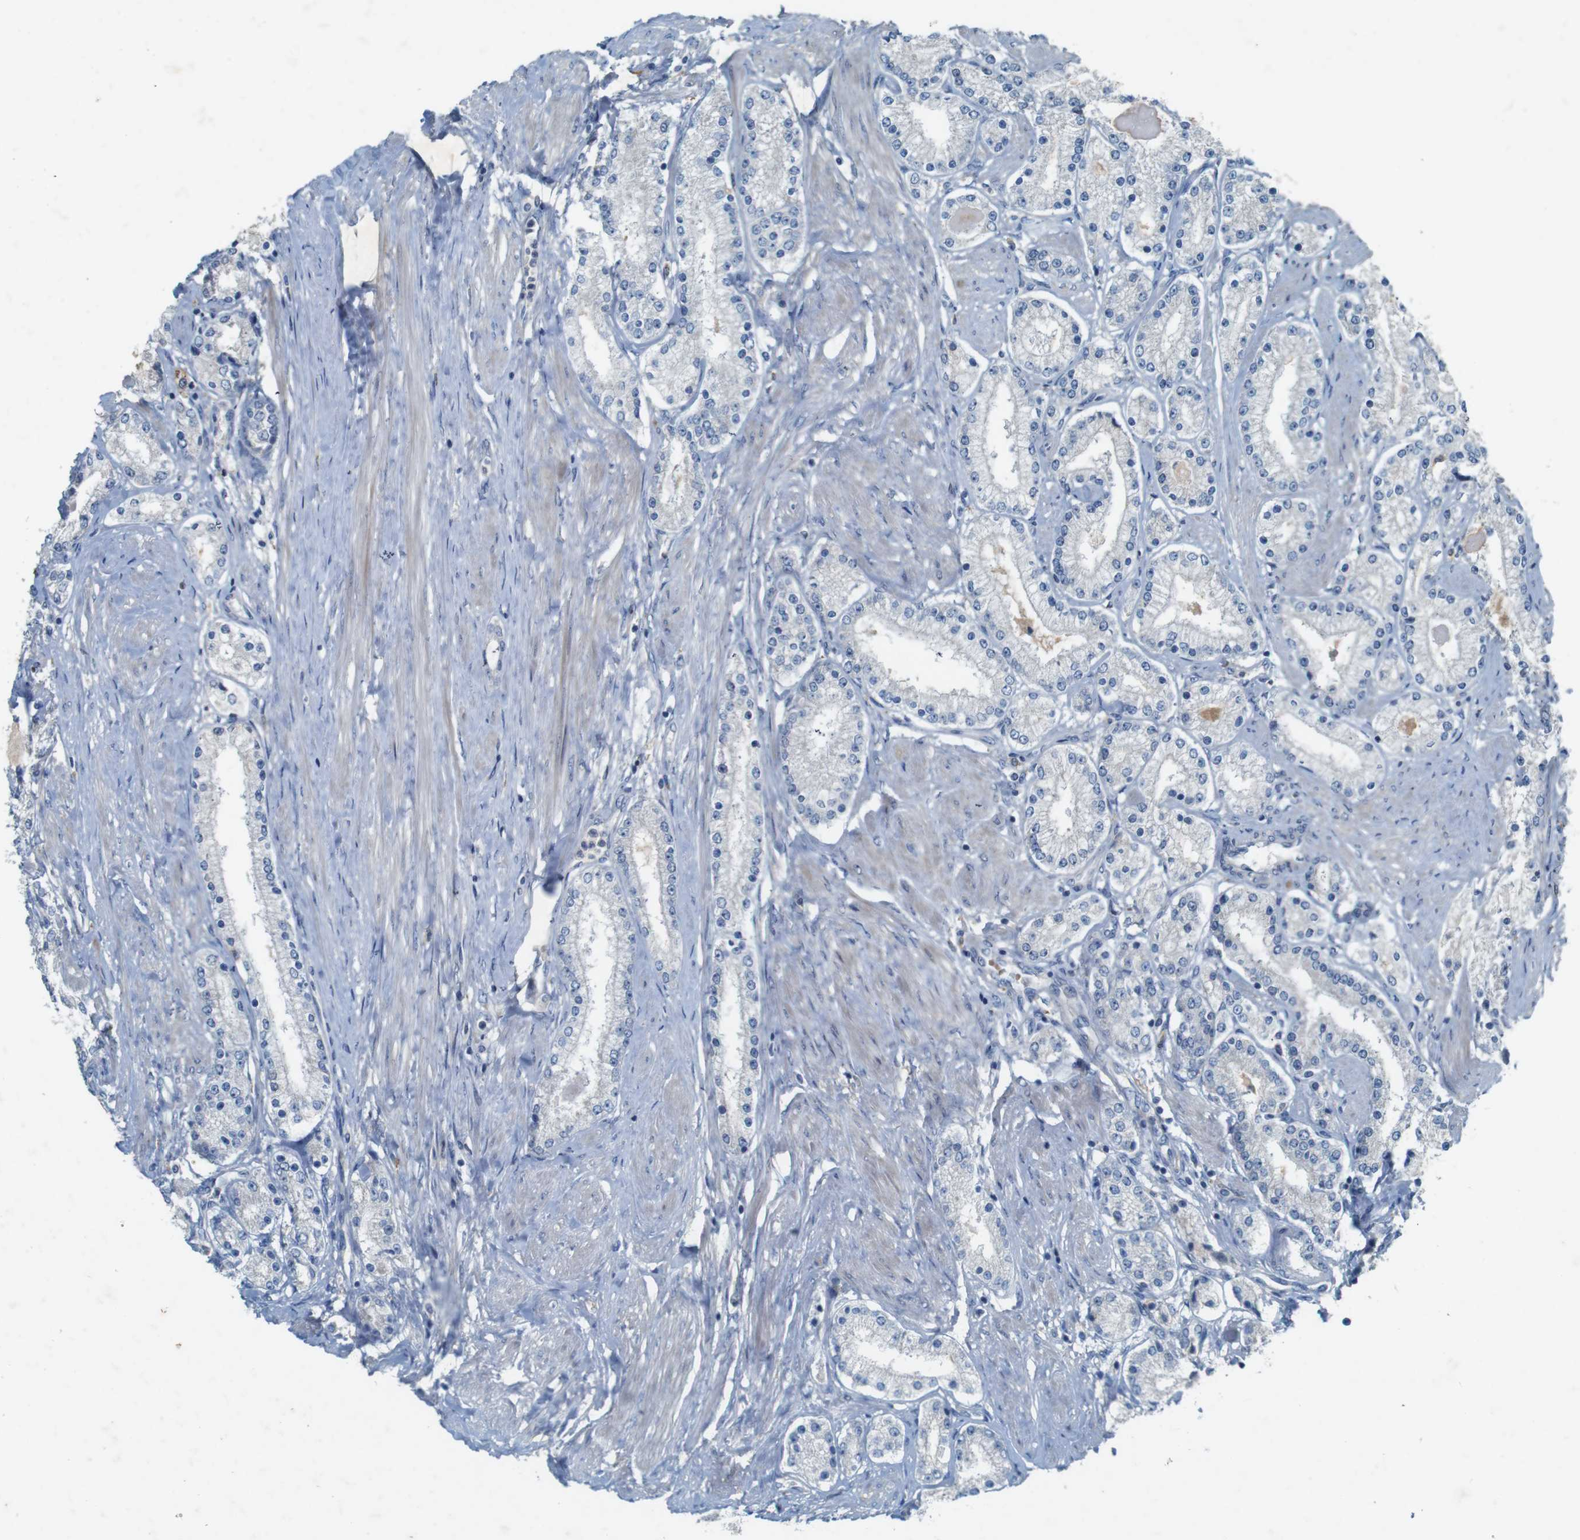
{"staining": {"intensity": "negative", "quantity": "none", "location": "none"}, "tissue": "prostate cancer", "cell_type": "Tumor cells", "image_type": "cancer", "snomed": [{"axis": "morphology", "description": "Adenocarcinoma, Low grade"}, {"axis": "topography", "description": "Prostate"}], "caption": "High power microscopy photomicrograph of an immunohistochemistry micrograph of prostate low-grade adenocarcinoma, revealing no significant staining in tumor cells.", "gene": "MOGAT3", "patient": {"sex": "male", "age": 63}}